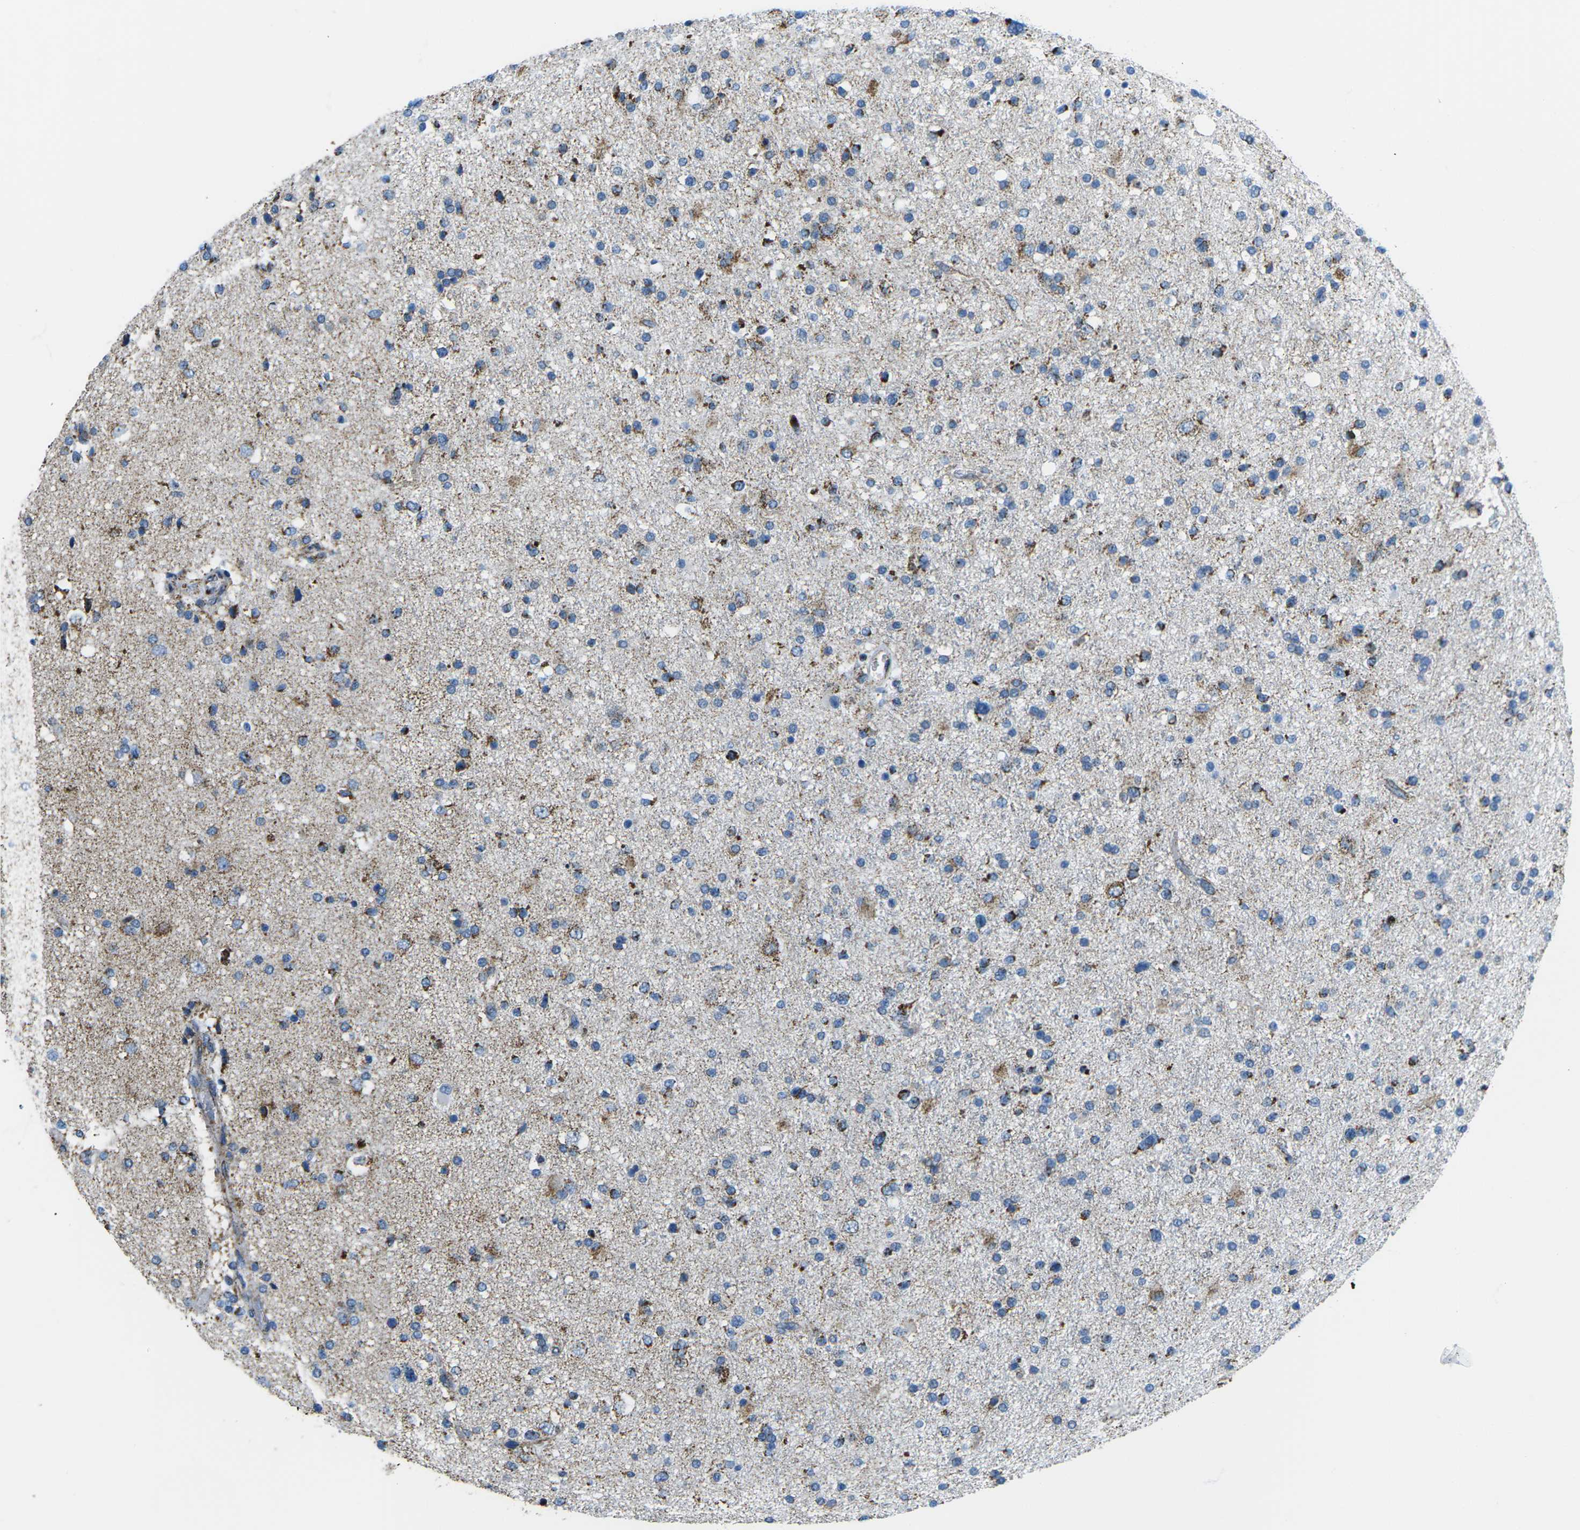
{"staining": {"intensity": "moderate", "quantity": "25%-75%", "location": "cytoplasmic/membranous"}, "tissue": "glioma", "cell_type": "Tumor cells", "image_type": "cancer", "snomed": [{"axis": "morphology", "description": "Glioma, malignant, High grade"}, {"axis": "topography", "description": "Brain"}], "caption": "Tumor cells show medium levels of moderate cytoplasmic/membranous expression in approximately 25%-75% of cells in human malignant glioma (high-grade).", "gene": "COX6C", "patient": {"sex": "male", "age": 33}}